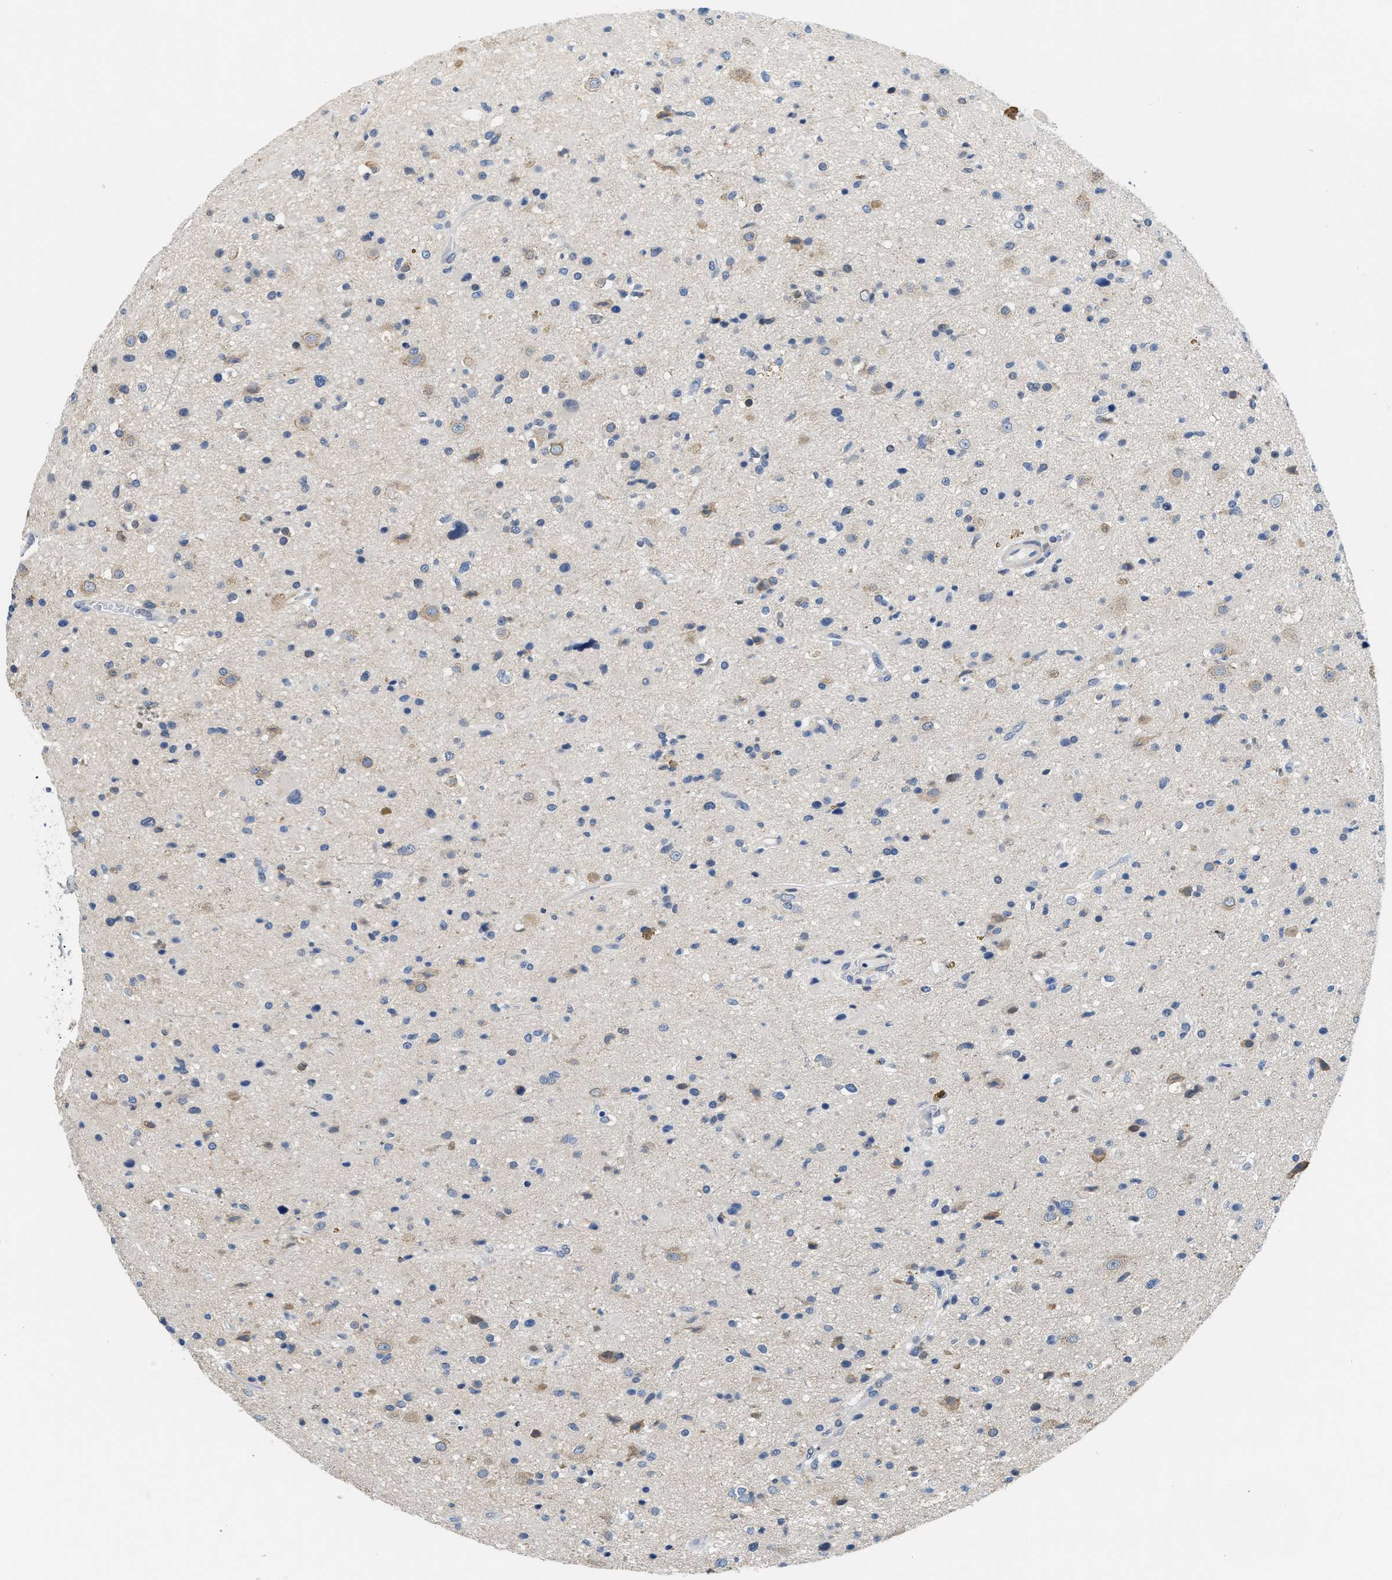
{"staining": {"intensity": "weak", "quantity": "<25%", "location": "cytoplasmic/membranous"}, "tissue": "glioma", "cell_type": "Tumor cells", "image_type": "cancer", "snomed": [{"axis": "morphology", "description": "Glioma, malignant, High grade"}, {"axis": "topography", "description": "Brain"}], "caption": "Histopathology image shows no significant protein expression in tumor cells of high-grade glioma (malignant).", "gene": "CLGN", "patient": {"sex": "male", "age": 33}}